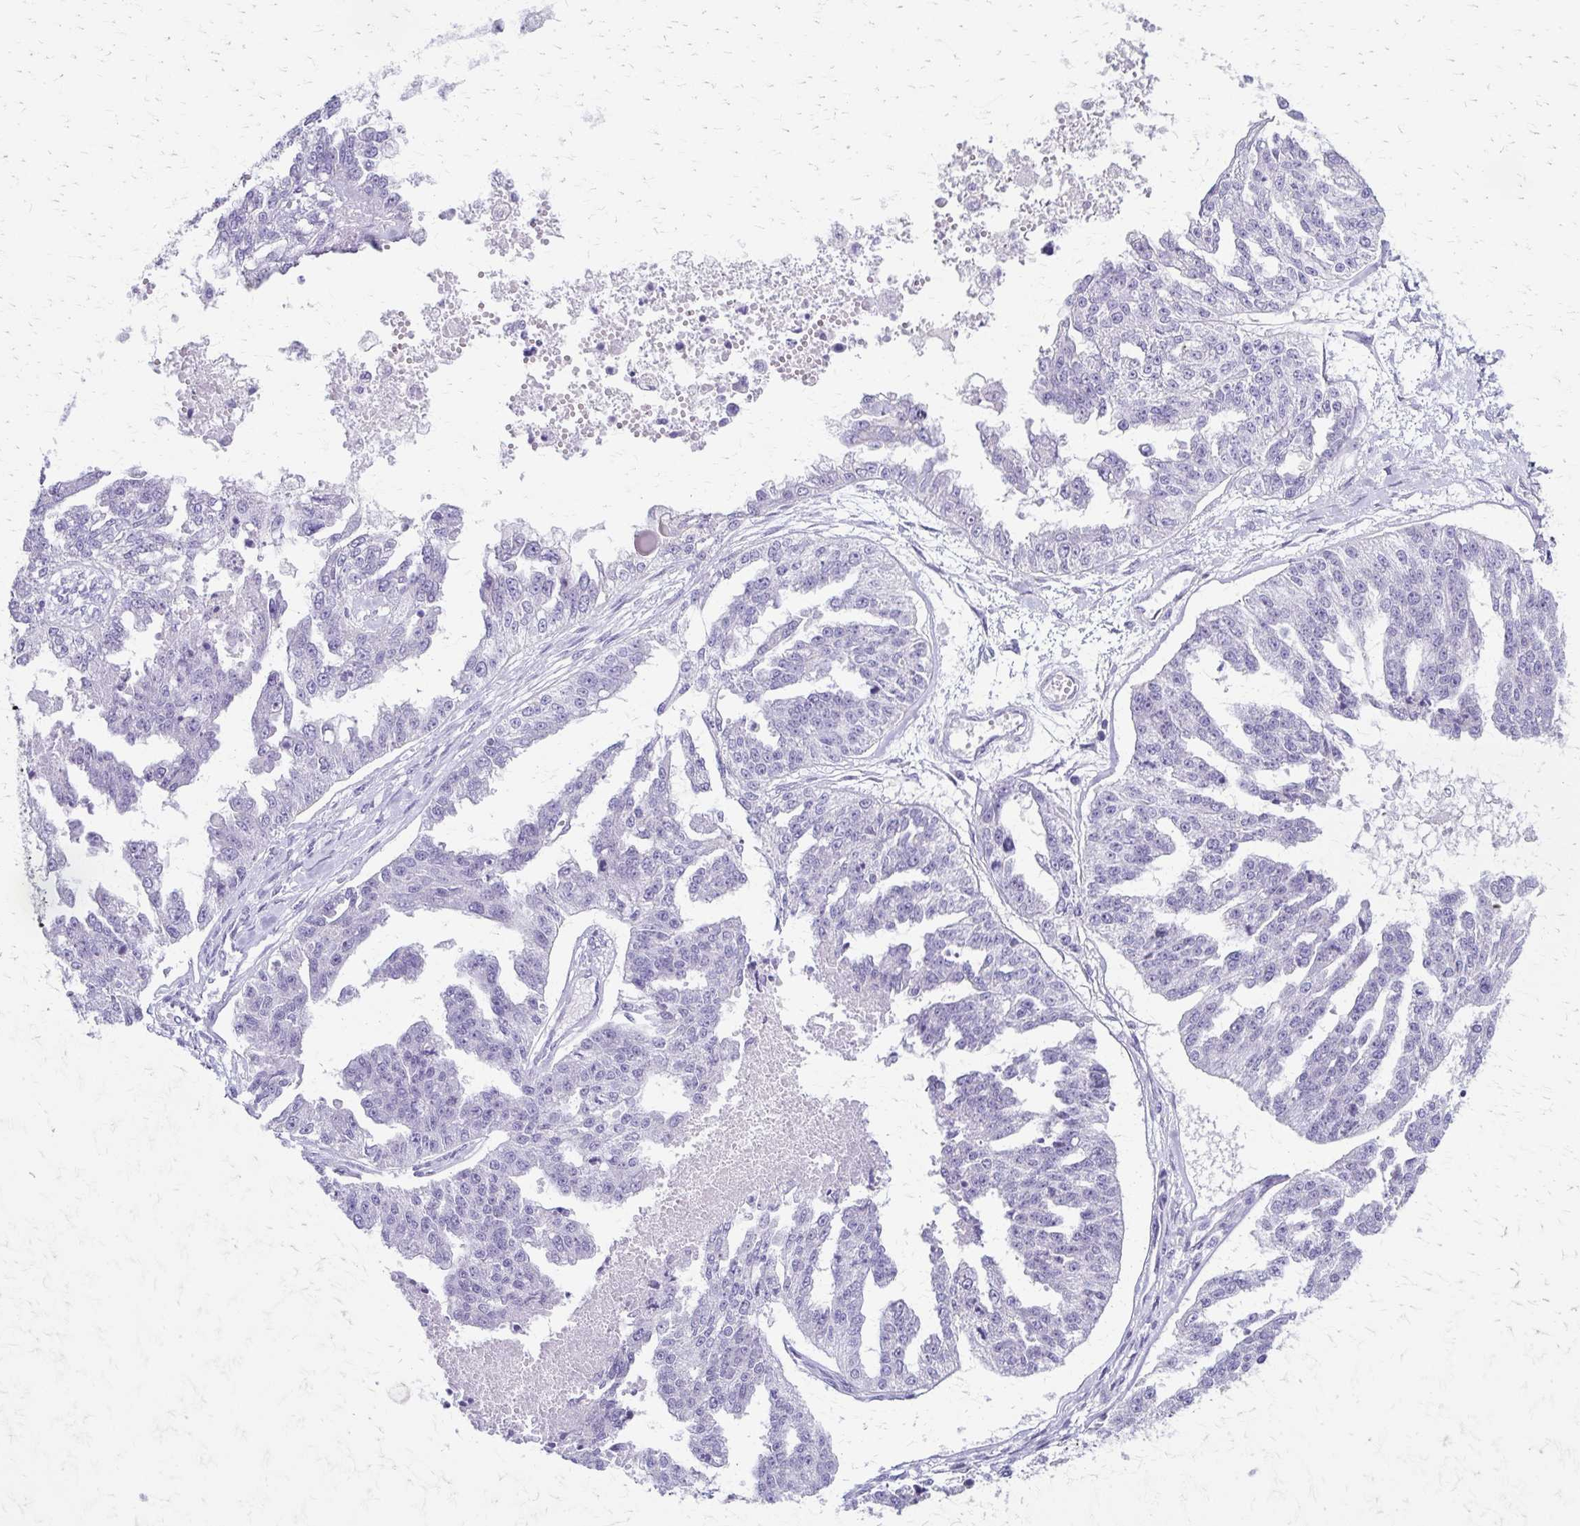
{"staining": {"intensity": "negative", "quantity": "none", "location": "none"}, "tissue": "ovarian cancer", "cell_type": "Tumor cells", "image_type": "cancer", "snomed": [{"axis": "morphology", "description": "Cystadenocarcinoma, serous, NOS"}, {"axis": "topography", "description": "Ovary"}], "caption": "High power microscopy histopathology image of an immunohistochemistry (IHC) image of ovarian serous cystadenocarcinoma, revealing no significant staining in tumor cells.", "gene": "ZSCAN5B", "patient": {"sex": "female", "age": 58}}